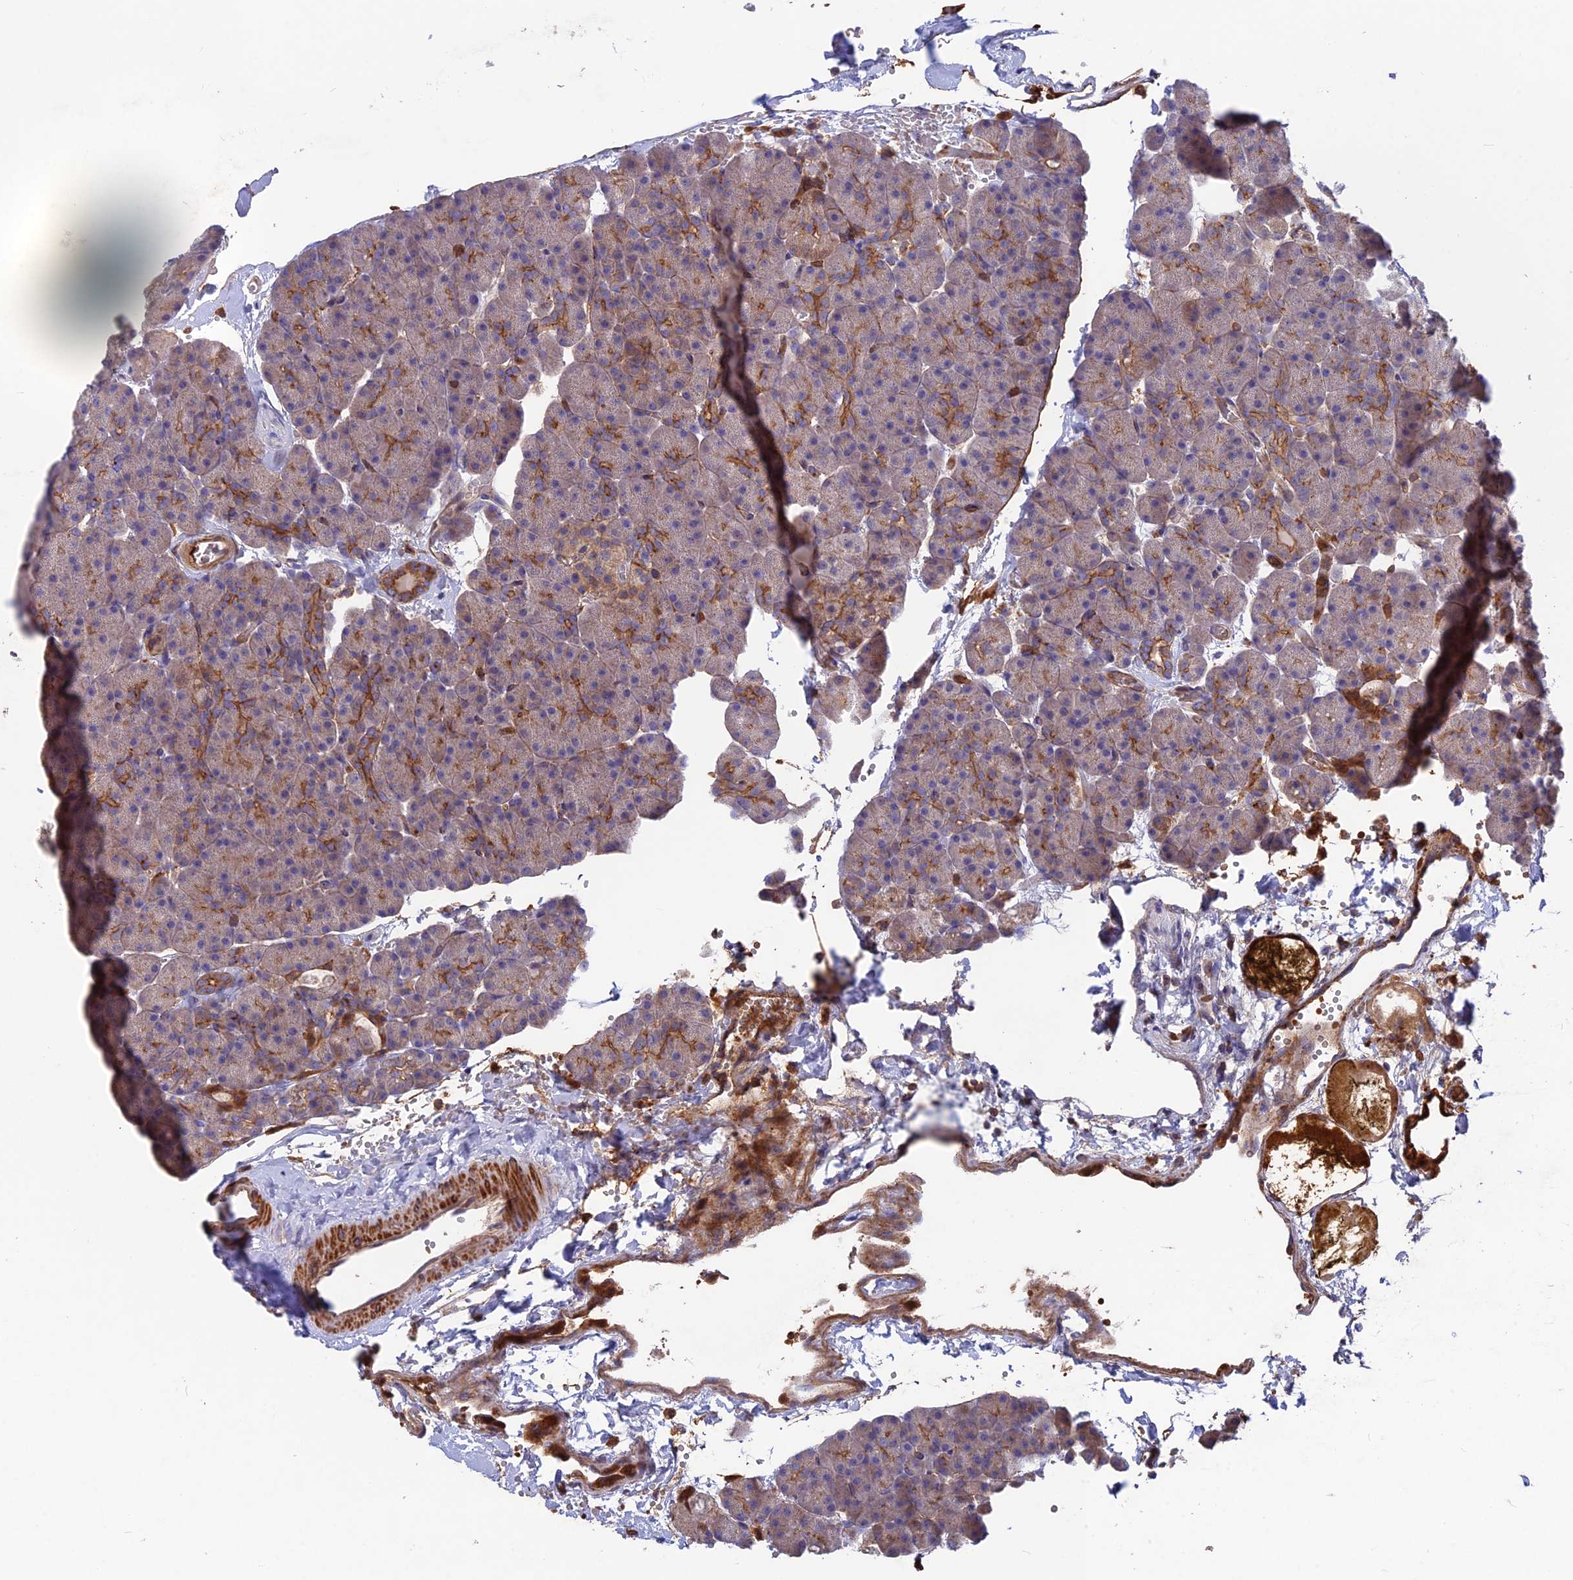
{"staining": {"intensity": "moderate", "quantity": "25%-75%", "location": "cytoplasmic/membranous"}, "tissue": "pancreas", "cell_type": "Exocrine glandular cells", "image_type": "normal", "snomed": [{"axis": "morphology", "description": "Normal tissue, NOS"}, {"axis": "topography", "description": "Pancreas"}], "caption": "Exocrine glandular cells exhibit medium levels of moderate cytoplasmic/membranous staining in about 25%-75% of cells in normal pancreas.", "gene": "CPNE7", "patient": {"sex": "male", "age": 36}}